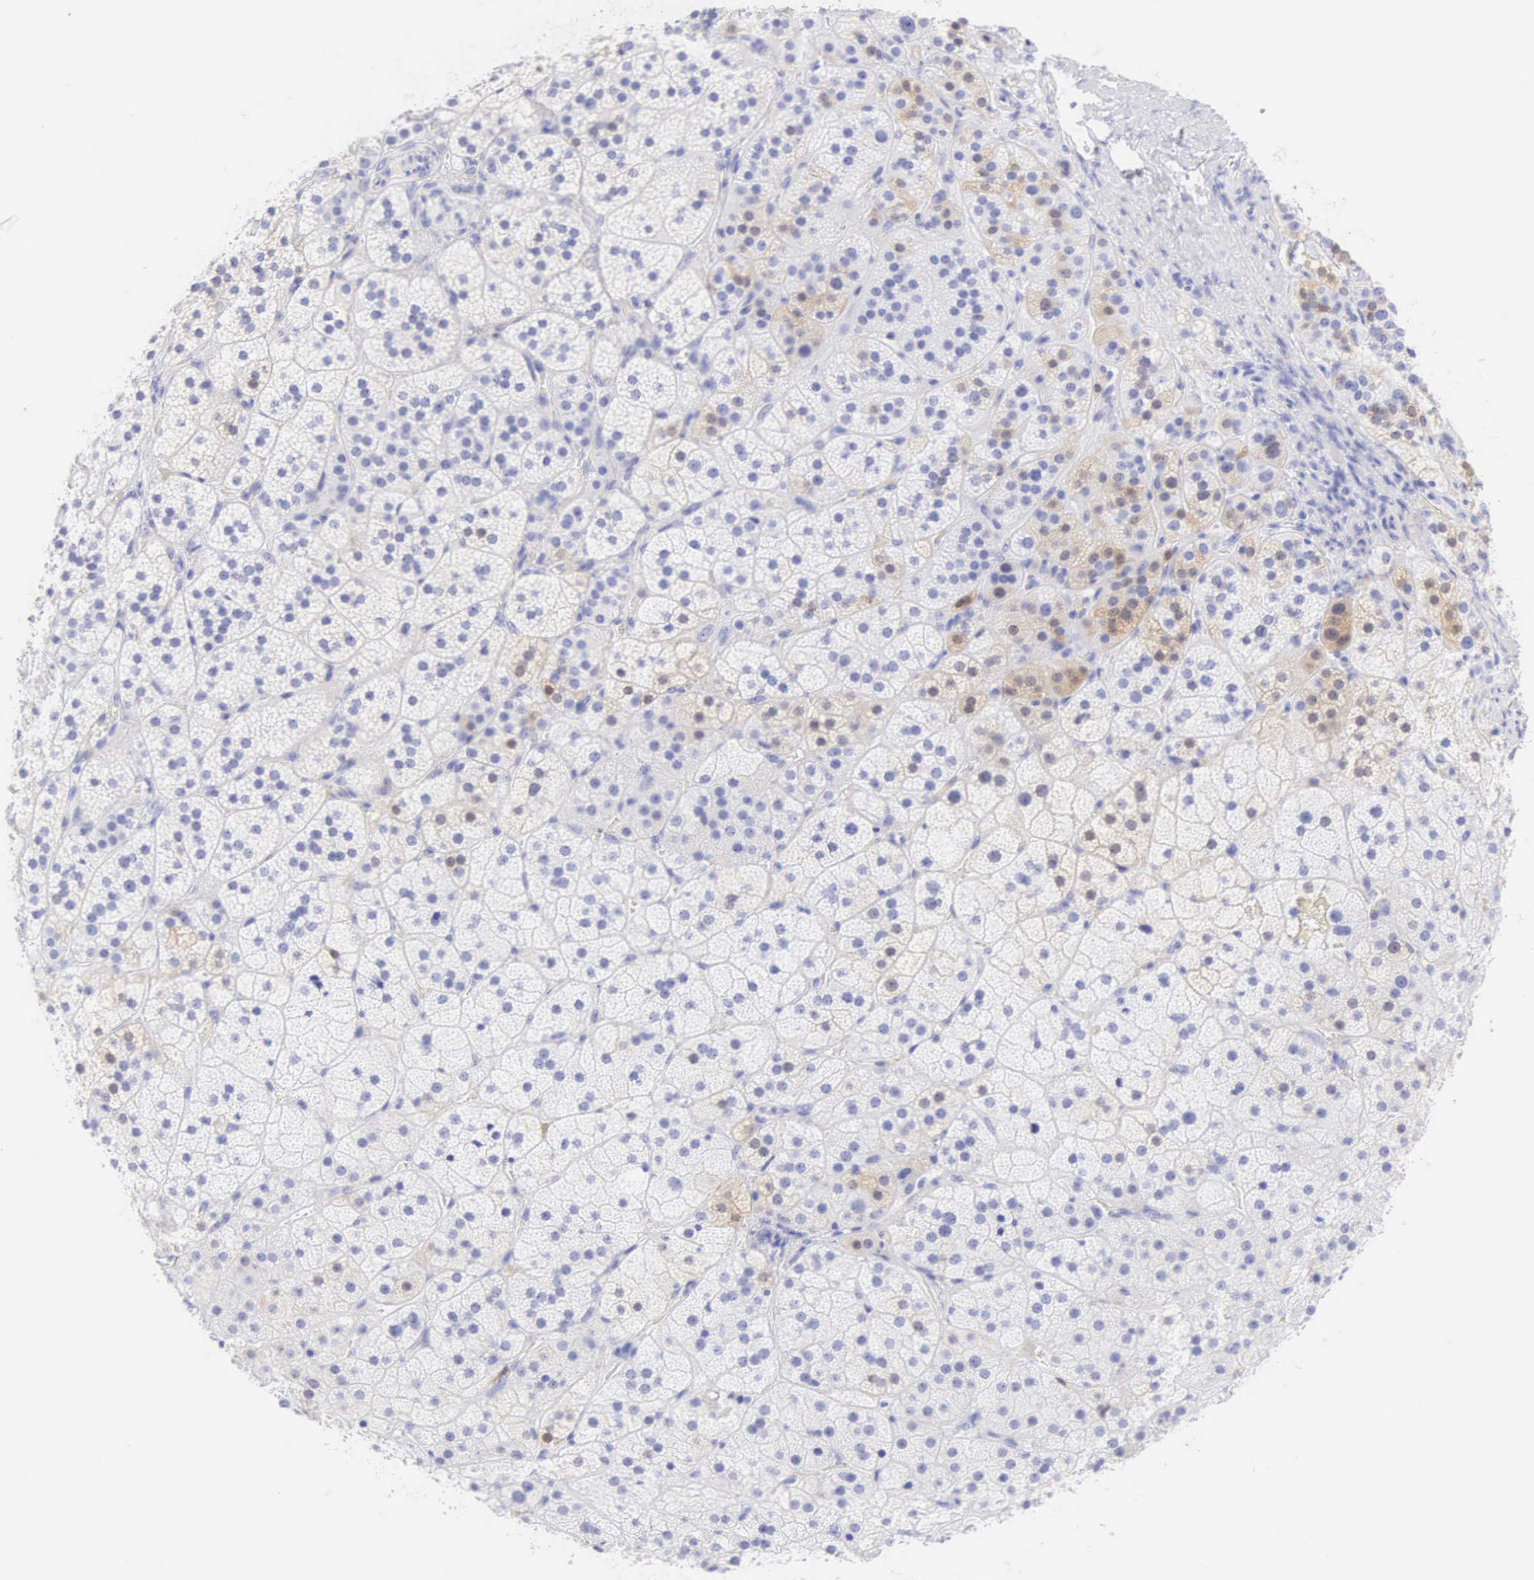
{"staining": {"intensity": "weak", "quantity": "<25%", "location": "cytoplasmic/membranous"}, "tissue": "adrenal gland", "cell_type": "Glandular cells", "image_type": "normal", "snomed": [{"axis": "morphology", "description": "Normal tissue, NOS"}, {"axis": "topography", "description": "Adrenal gland"}], "caption": "The image exhibits no significant expression in glandular cells of adrenal gland.", "gene": "CDKN2A", "patient": {"sex": "male", "age": 57}}